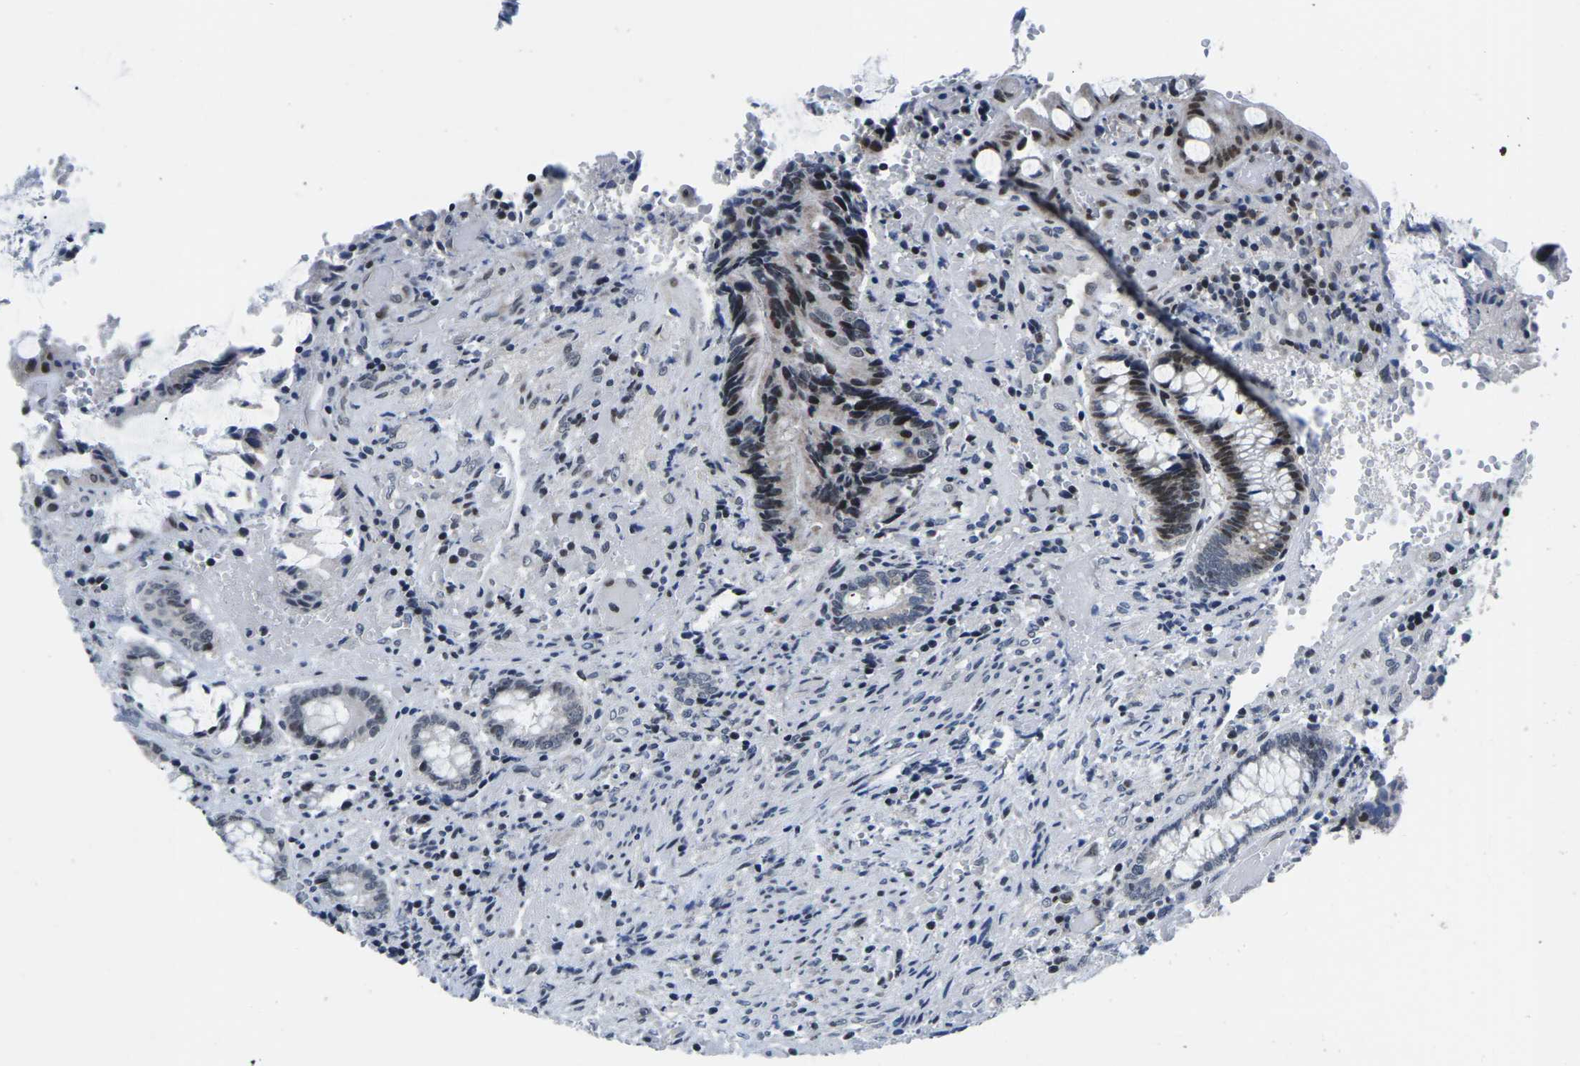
{"staining": {"intensity": "strong", "quantity": "<25%", "location": "nuclear"}, "tissue": "colorectal cancer", "cell_type": "Tumor cells", "image_type": "cancer", "snomed": [{"axis": "morphology", "description": "Adenocarcinoma, NOS"}, {"axis": "topography", "description": "Colon"}], "caption": "Colorectal adenocarcinoma stained with DAB IHC exhibits medium levels of strong nuclear positivity in about <25% of tumor cells.", "gene": "CDC73", "patient": {"sex": "female", "age": 57}}